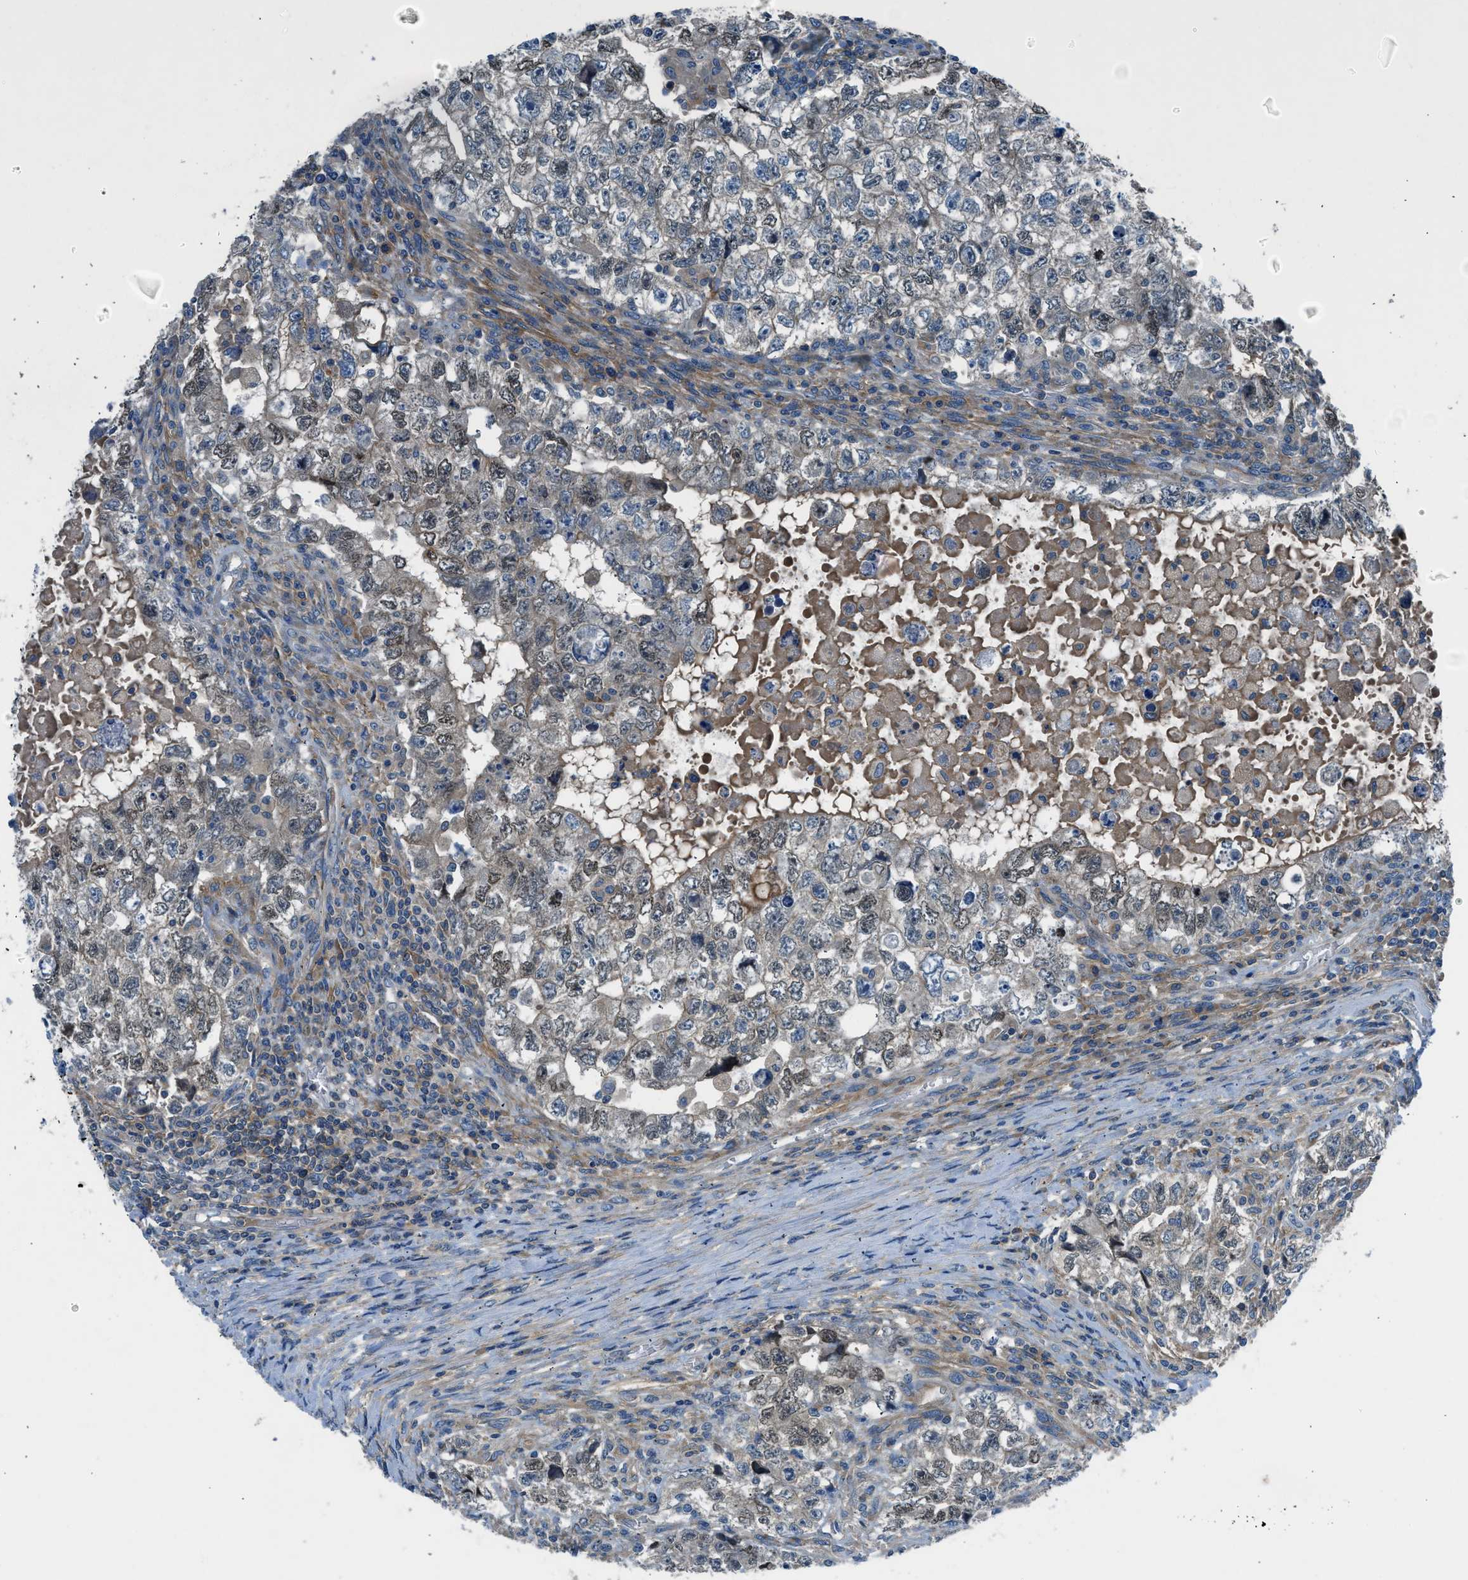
{"staining": {"intensity": "weak", "quantity": "25%-75%", "location": "nuclear"}, "tissue": "testis cancer", "cell_type": "Tumor cells", "image_type": "cancer", "snomed": [{"axis": "morphology", "description": "Carcinoma, Embryonal, NOS"}, {"axis": "topography", "description": "Testis"}], "caption": "The image demonstrates staining of testis cancer, revealing weak nuclear protein positivity (brown color) within tumor cells. (IHC, brightfield microscopy, high magnification).", "gene": "BMP1", "patient": {"sex": "male", "age": 36}}